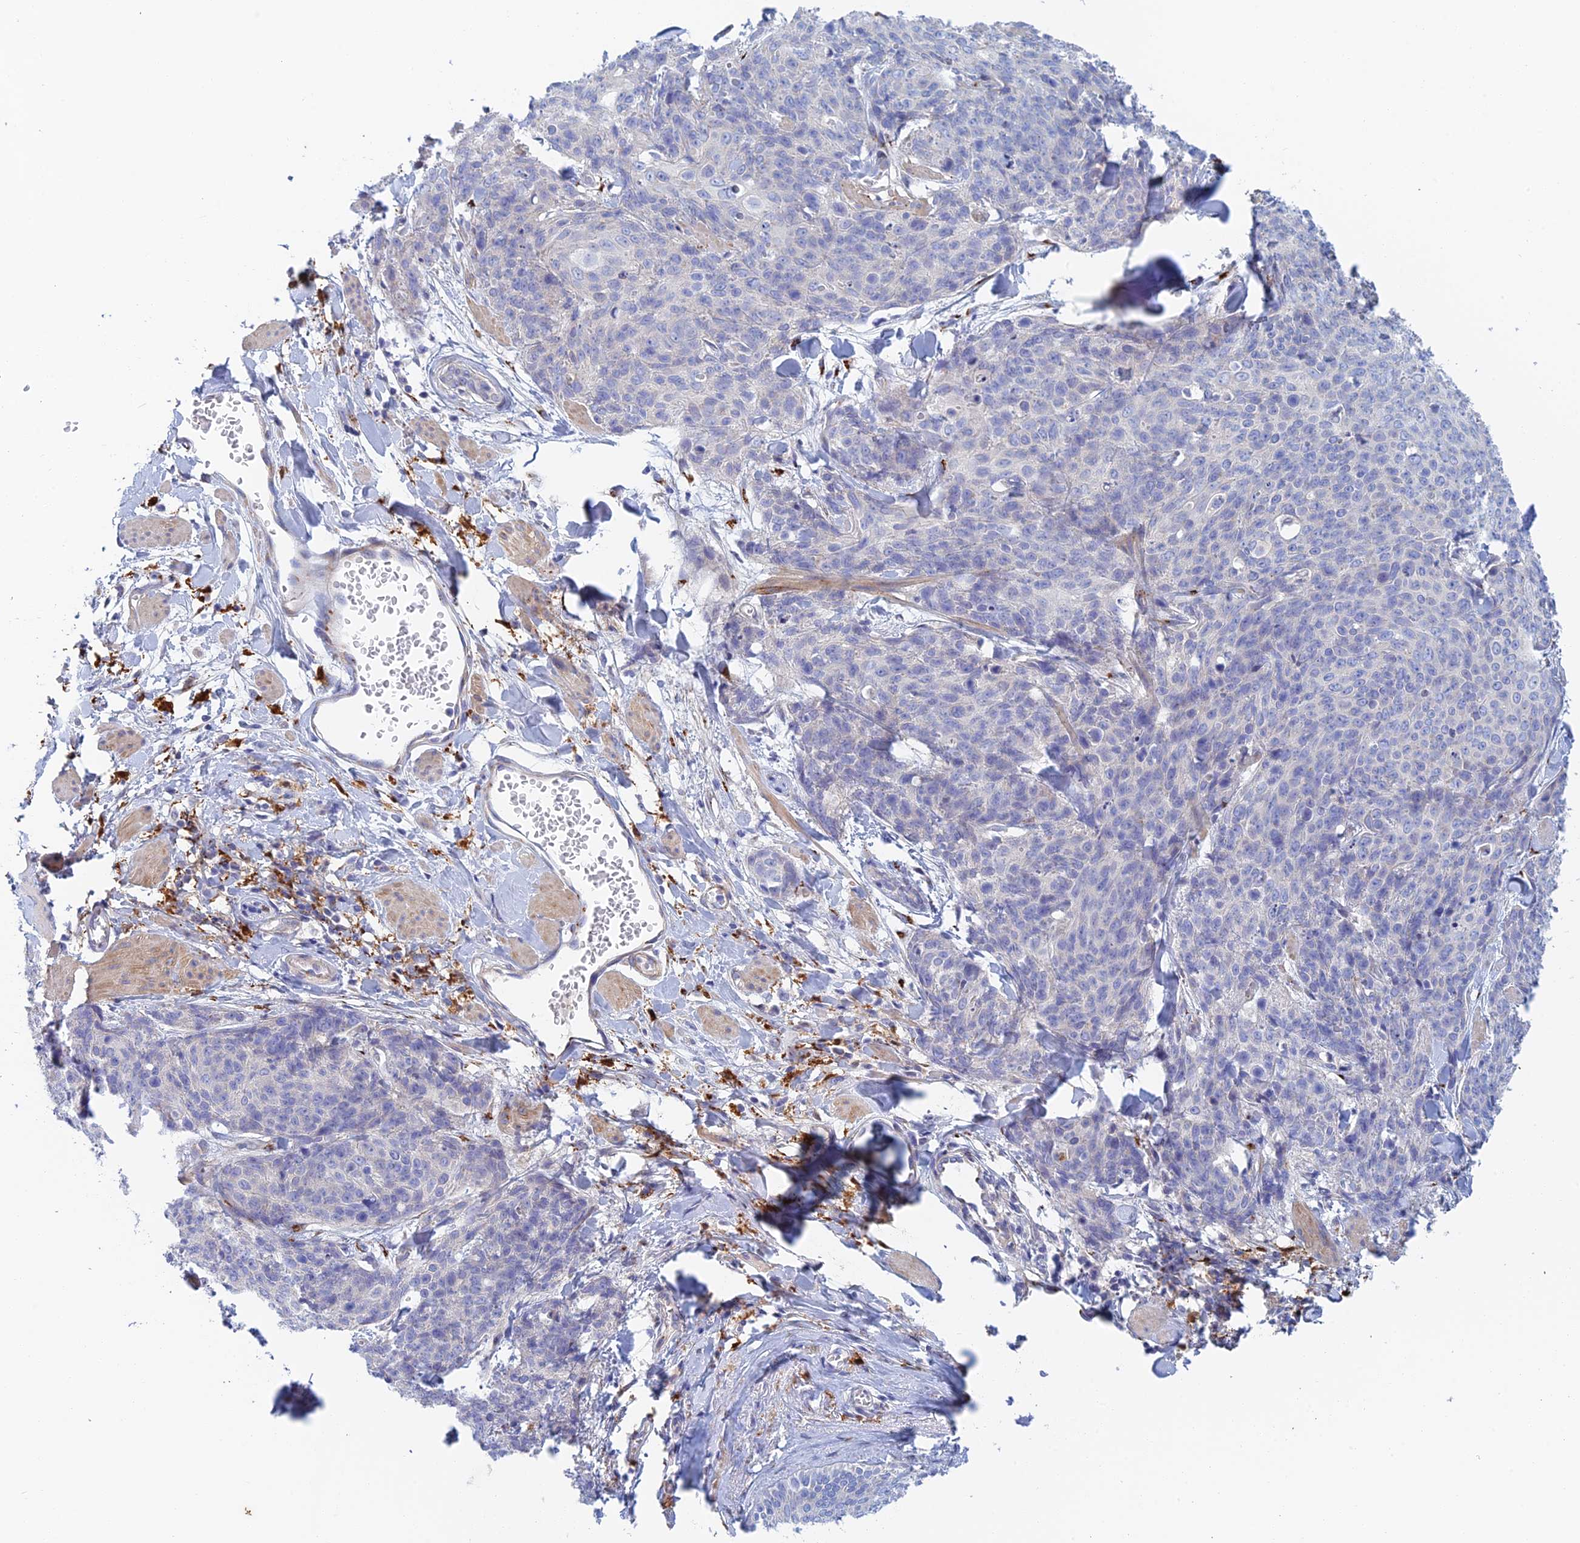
{"staining": {"intensity": "negative", "quantity": "none", "location": "none"}, "tissue": "skin cancer", "cell_type": "Tumor cells", "image_type": "cancer", "snomed": [{"axis": "morphology", "description": "Squamous cell carcinoma, NOS"}, {"axis": "topography", "description": "Skin"}, {"axis": "topography", "description": "Vulva"}], "caption": "The micrograph shows no staining of tumor cells in skin squamous cell carcinoma.", "gene": "SLC24A3", "patient": {"sex": "female", "age": 85}}